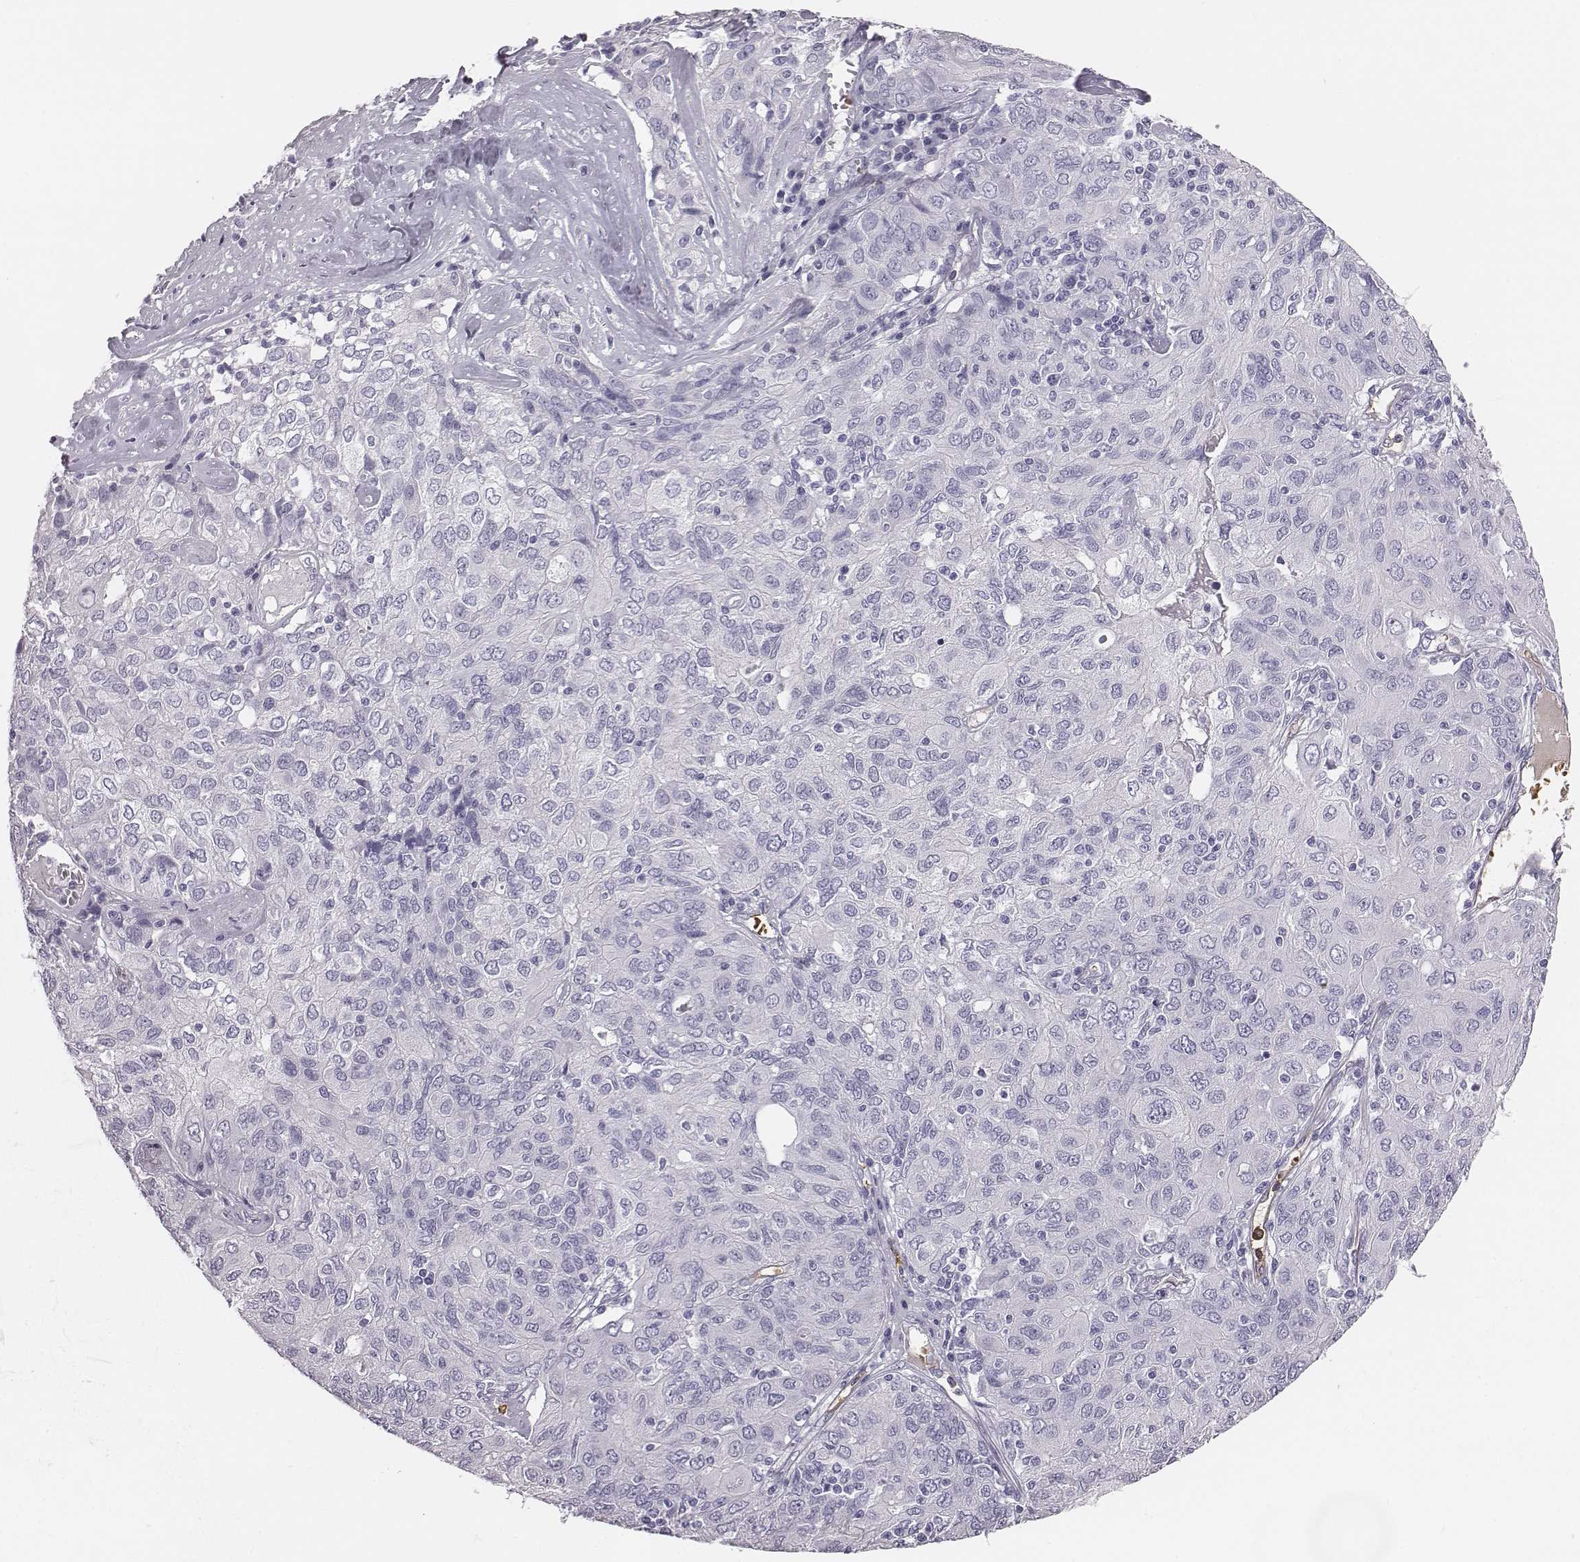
{"staining": {"intensity": "negative", "quantity": "none", "location": "none"}, "tissue": "ovarian cancer", "cell_type": "Tumor cells", "image_type": "cancer", "snomed": [{"axis": "morphology", "description": "Carcinoma, endometroid"}, {"axis": "topography", "description": "Ovary"}], "caption": "Immunohistochemistry (IHC) of endometroid carcinoma (ovarian) exhibits no expression in tumor cells. (IHC, brightfield microscopy, high magnification).", "gene": "HBZ", "patient": {"sex": "female", "age": 50}}